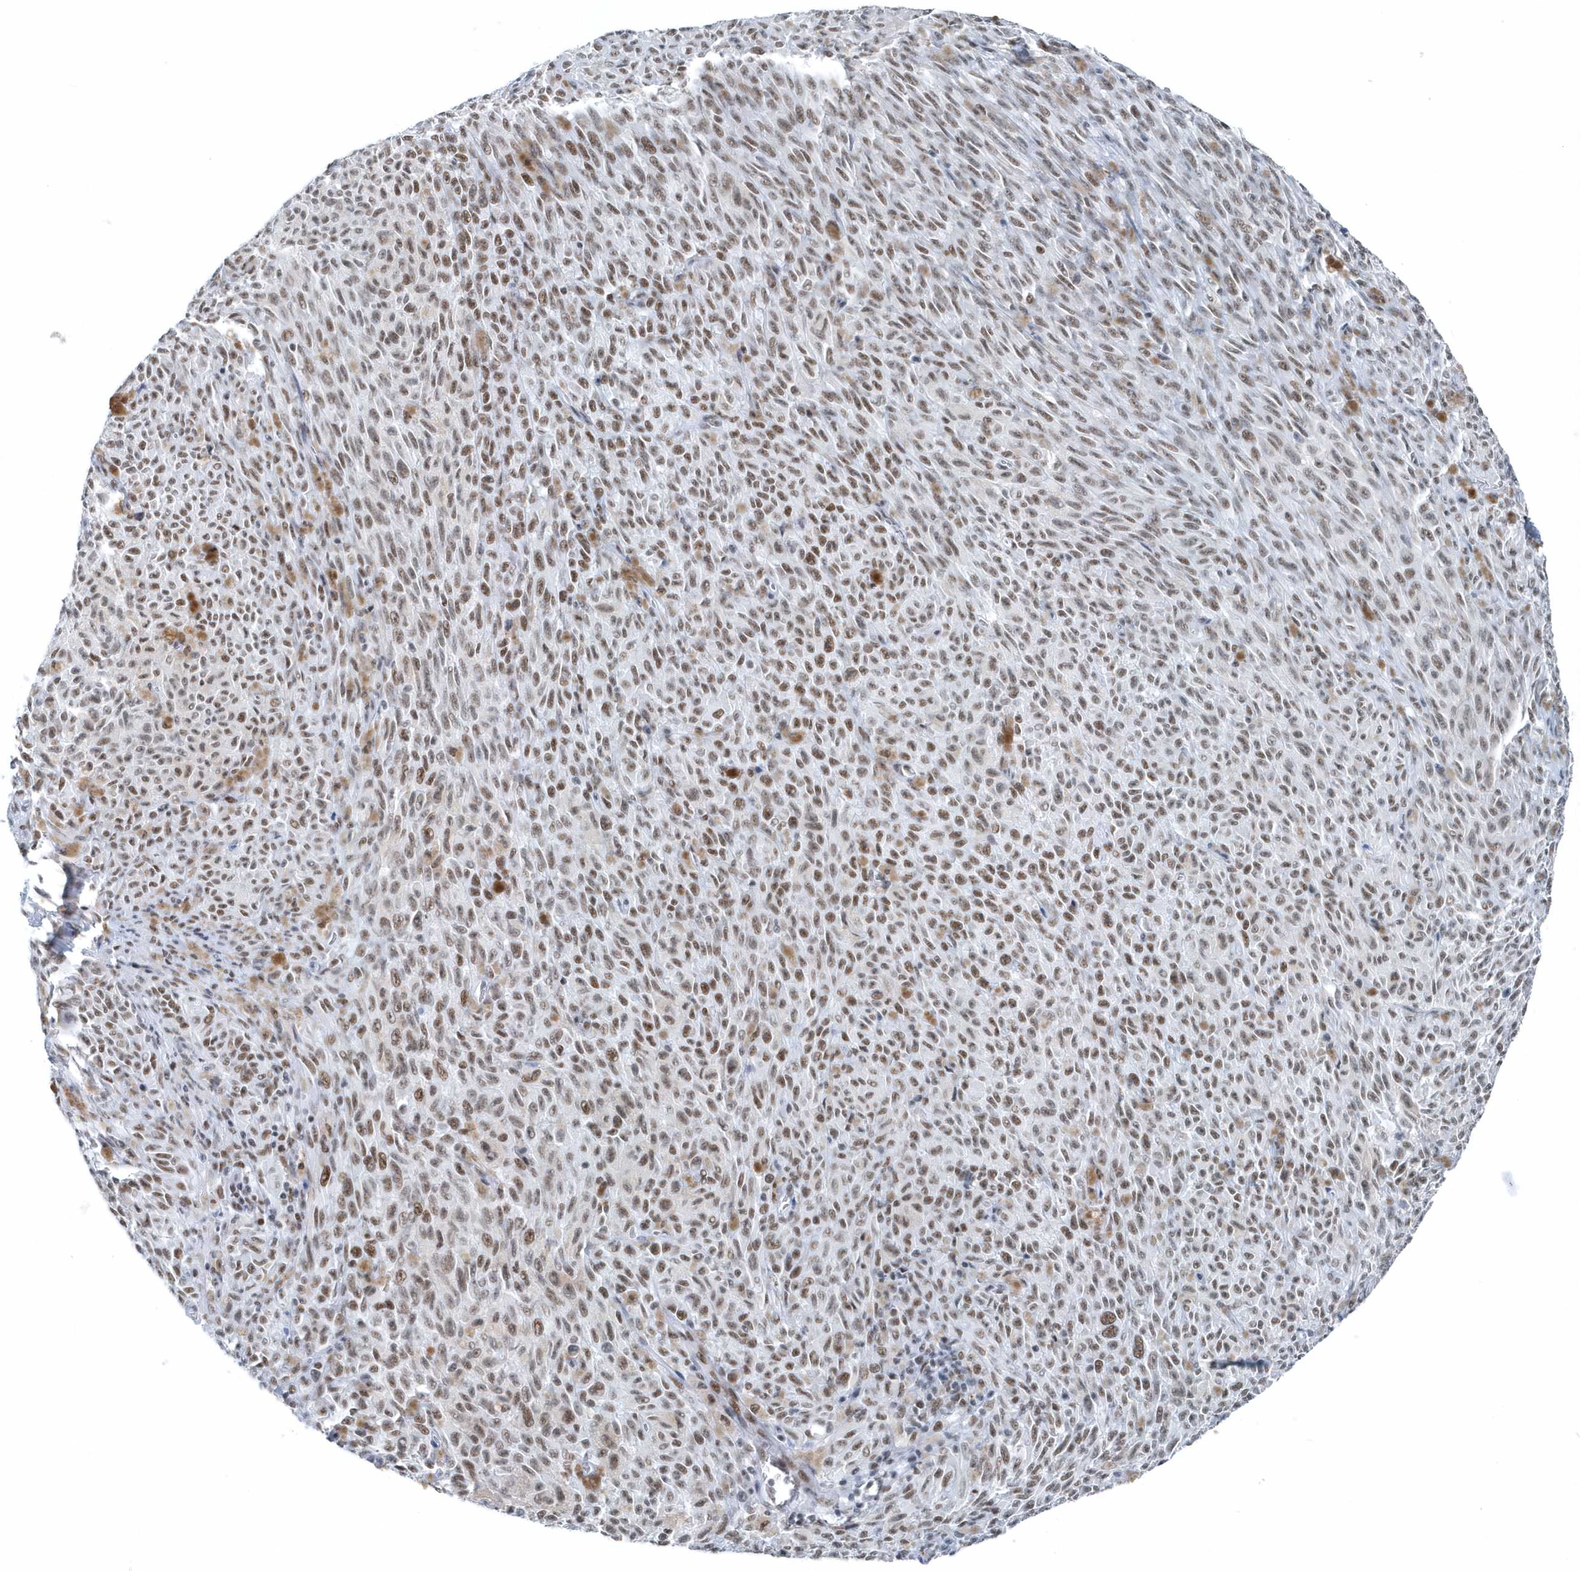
{"staining": {"intensity": "moderate", "quantity": ">75%", "location": "nuclear"}, "tissue": "melanoma", "cell_type": "Tumor cells", "image_type": "cancer", "snomed": [{"axis": "morphology", "description": "Malignant melanoma, NOS"}, {"axis": "topography", "description": "Skin"}], "caption": "Immunohistochemical staining of human malignant melanoma reveals moderate nuclear protein expression in about >75% of tumor cells. (DAB (3,3'-diaminobenzidine) = brown stain, brightfield microscopy at high magnification).", "gene": "FIP1L1", "patient": {"sex": "female", "age": 82}}